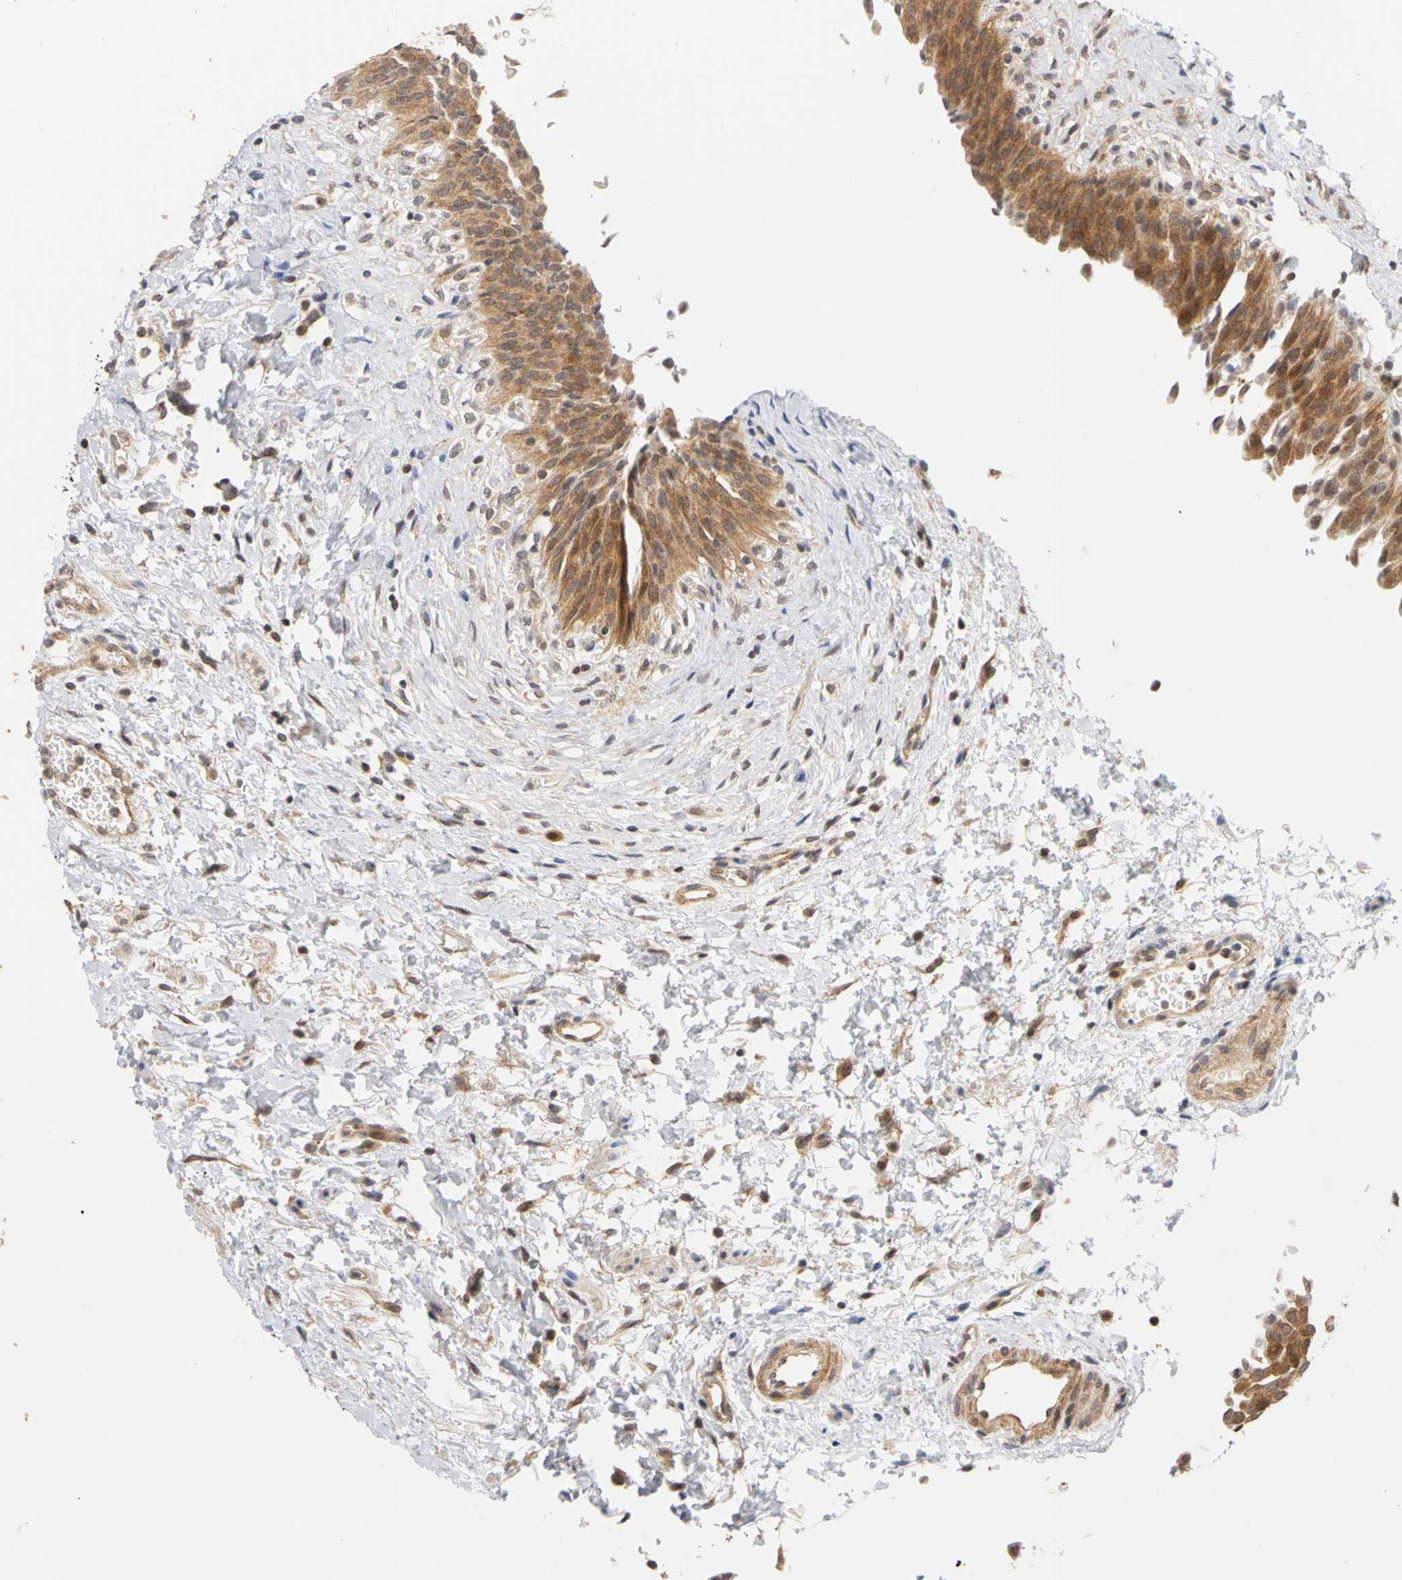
{"staining": {"intensity": "moderate", "quantity": ">75%", "location": "cytoplasmic/membranous,nuclear"}, "tissue": "urinary bladder", "cell_type": "Urothelial cells", "image_type": "normal", "snomed": [{"axis": "morphology", "description": "Normal tissue, NOS"}, {"axis": "morphology", "description": "Dysplasia, NOS"}, {"axis": "topography", "description": "Urinary bladder"}], "caption": "Human urinary bladder stained for a protein (brown) displays moderate cytoplasmic/membranous,nuclear positive expression in about >75% of urothelial cells.", "gene": "UBE2M", "patient": {"sex": "male", "age": 35}}